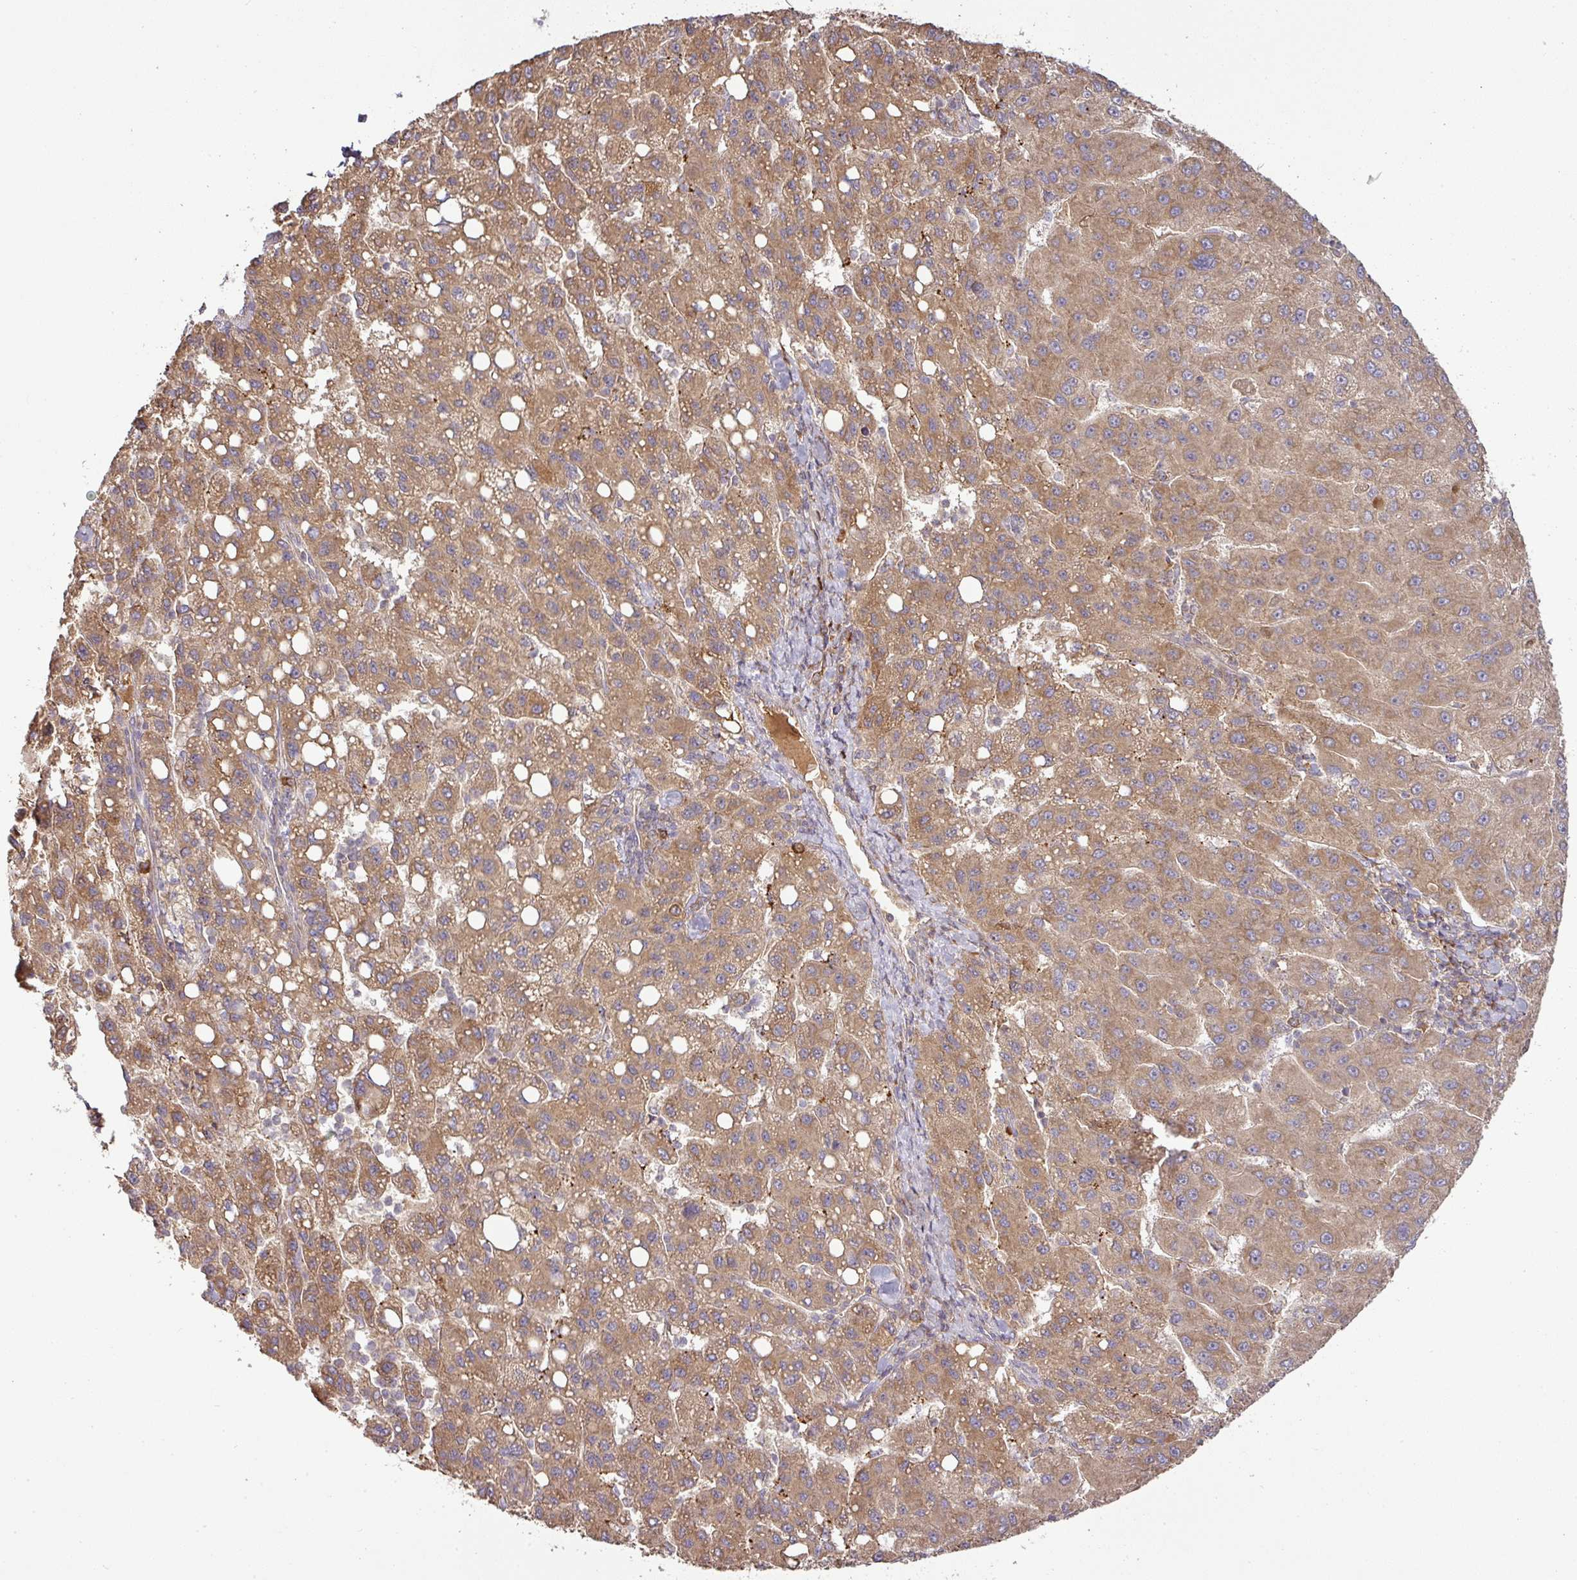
{"staining": {"intensity": "moderate", "quantity": ">75%", "location": "cytoplasmic/membranous"}, "tissue": "liver cancer", "cell_type": "Tumor cells", "image_type": "cancer", "snomed": [{"axis": "morphology", "description": "Carcinoma, Hepatocellular, NOS"}, {"axis": "topography", "description": "Liver"}], "caption": "Tumor cells display moderate cytoplasmic/membranous positivity in approximately >75% of cells in liver cancer.", "gene": "GALP", "patient": {"sex": "female", "age": 82}}